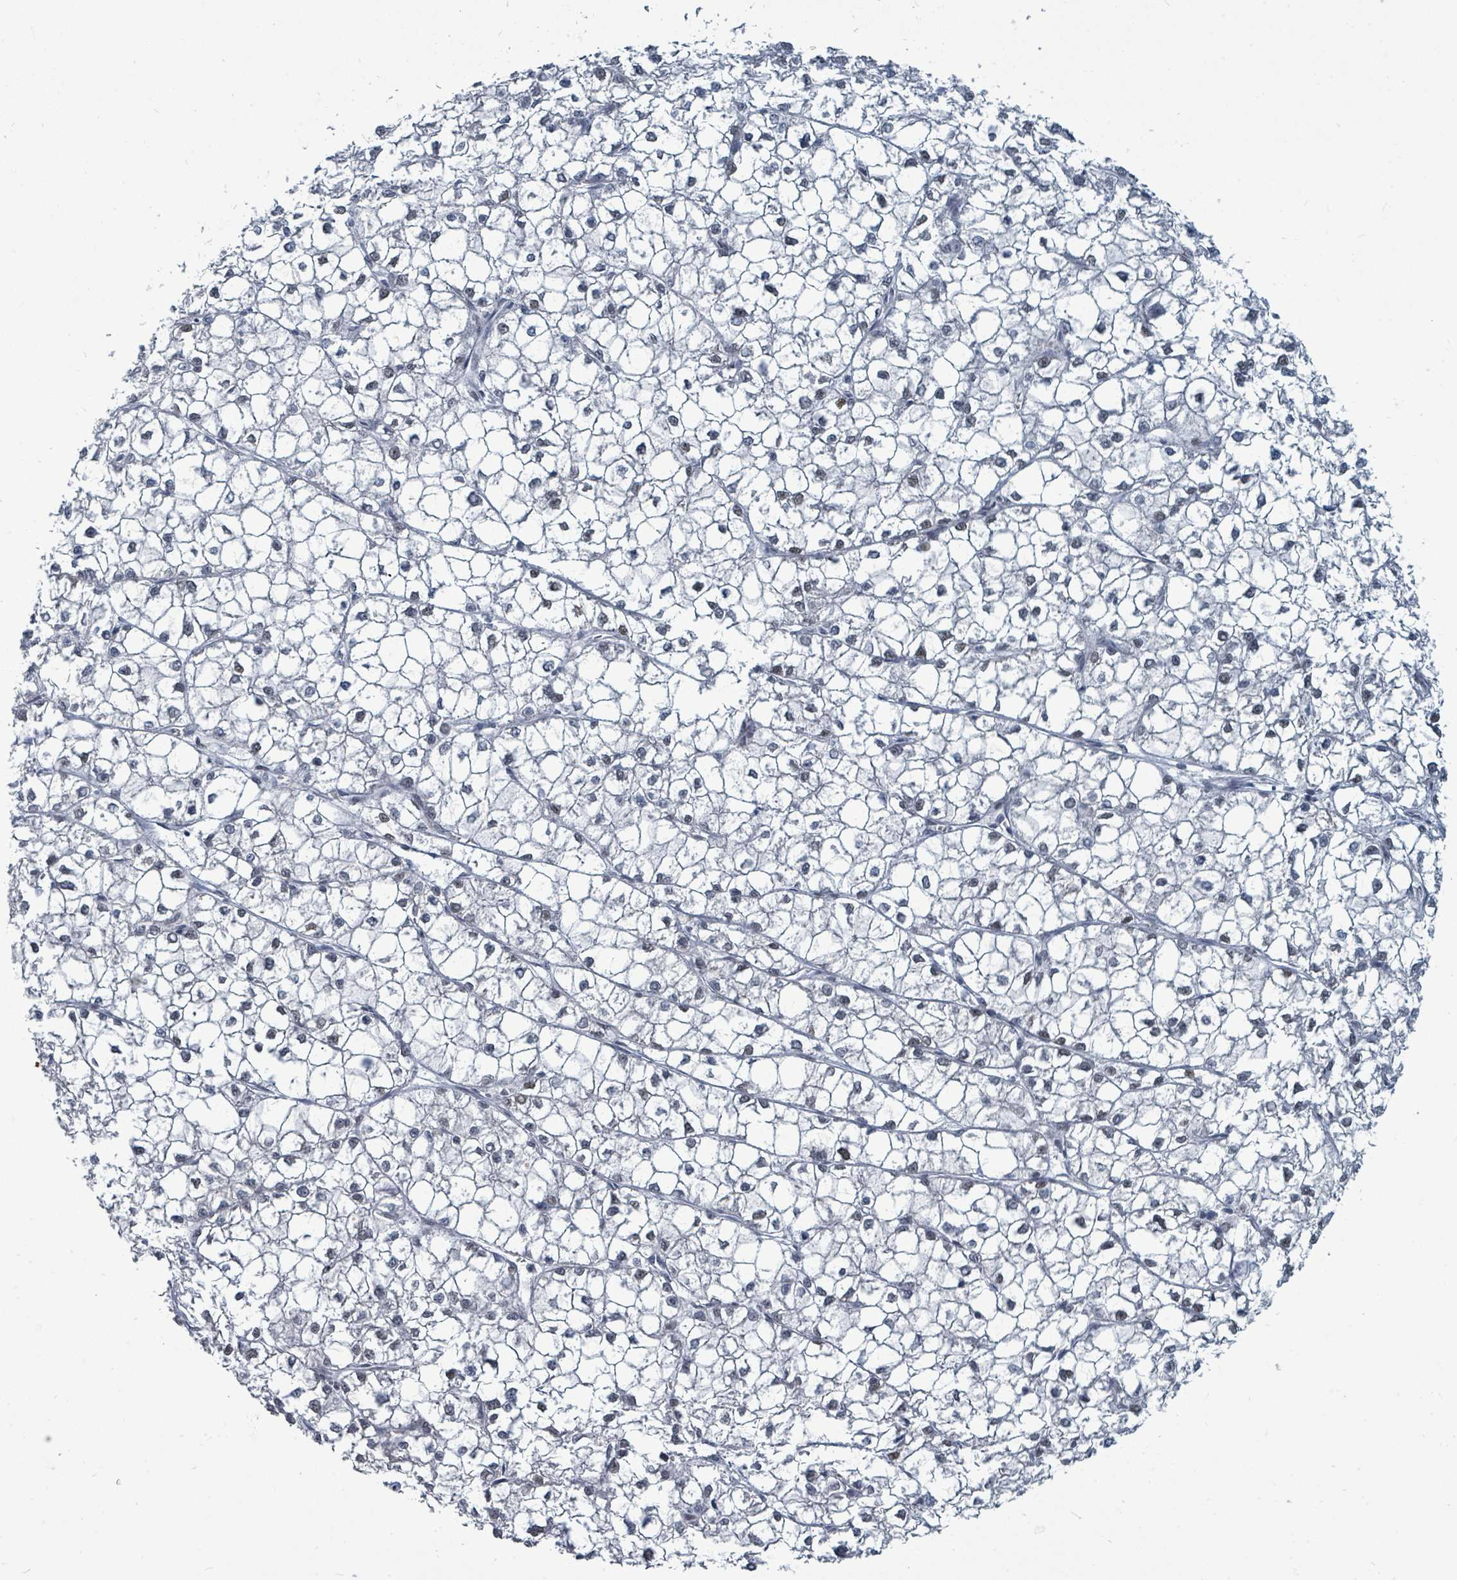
{"staining": {"intensity": "negative", "quantity": "none", "location": "none"}, "tissue": "liver cancer", "cell_type": "Tumor cells", "image_type": "cancer", "snomed": [{"axis": "morphology", "description": "Carcinoma, Hepatocellular, NOS"}, {"axis": "topography", "description": "Liver"}], "caption": "This is an immunohistochemistry (IHC) micrograph of liver hepatocellular carcinoma. There is no expression in tumor cells.", "gene": "UCK1", "patient": {"sex": "female", "age": 43}}